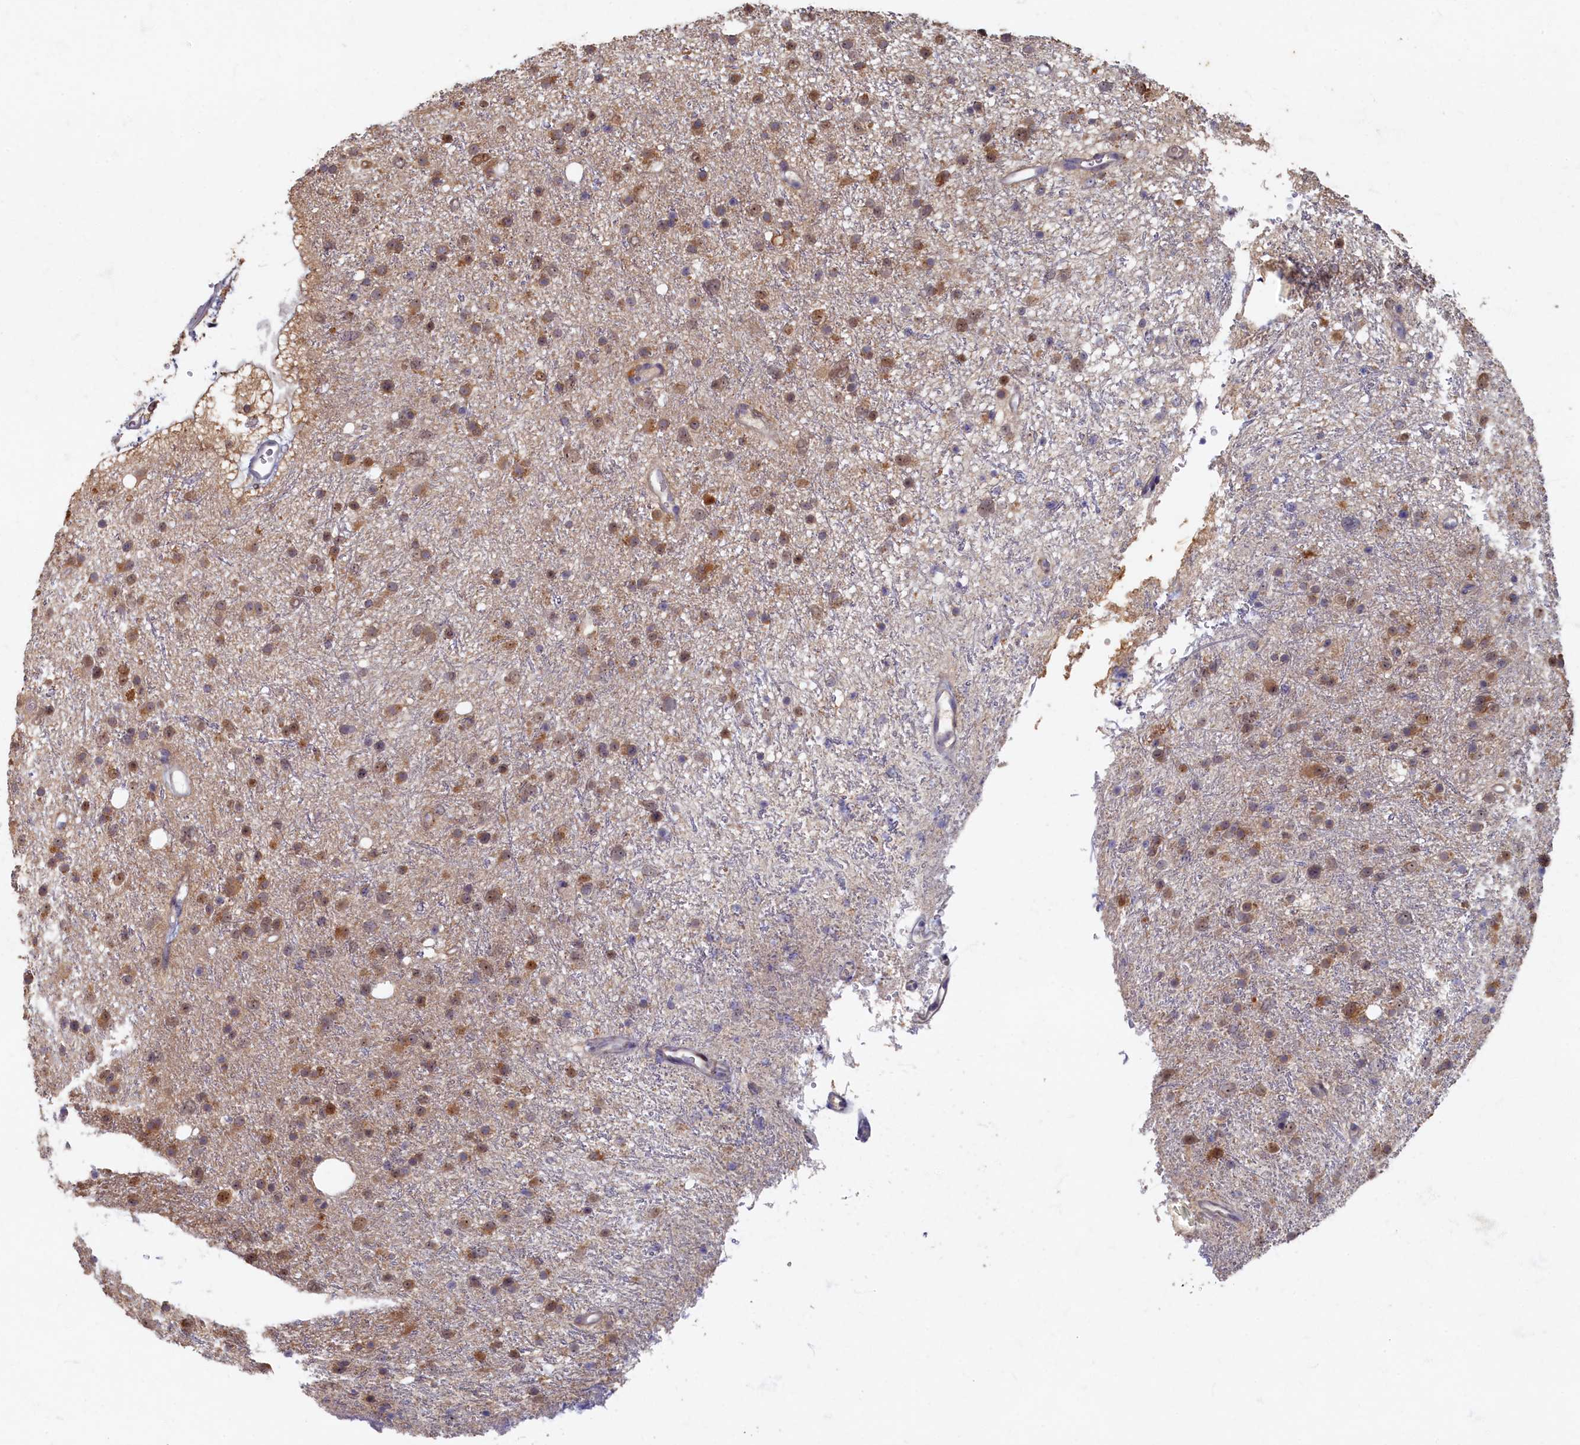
{"staining": {"intensity": "moderate", "quantity": ">75%", "location": "cytoplasmic/membranous"}, "tissue": "glioma", "cell_type": "Tumor cells", "image_type": "cancer", "snomed": [{"axis": "morphology", "description": "Glioma, malignant, Low grade"}, {"axis": "topography", "description": "Cerebral cortex"}], "caption": "The micrograph shows immunohistochemical staining of glioma. There is moderate cytoplasmic/membranous staining is seen in approximately >75% of tumor cells.", "gene": "HUNK", "patient": {"sex": "female", "age": 39}}